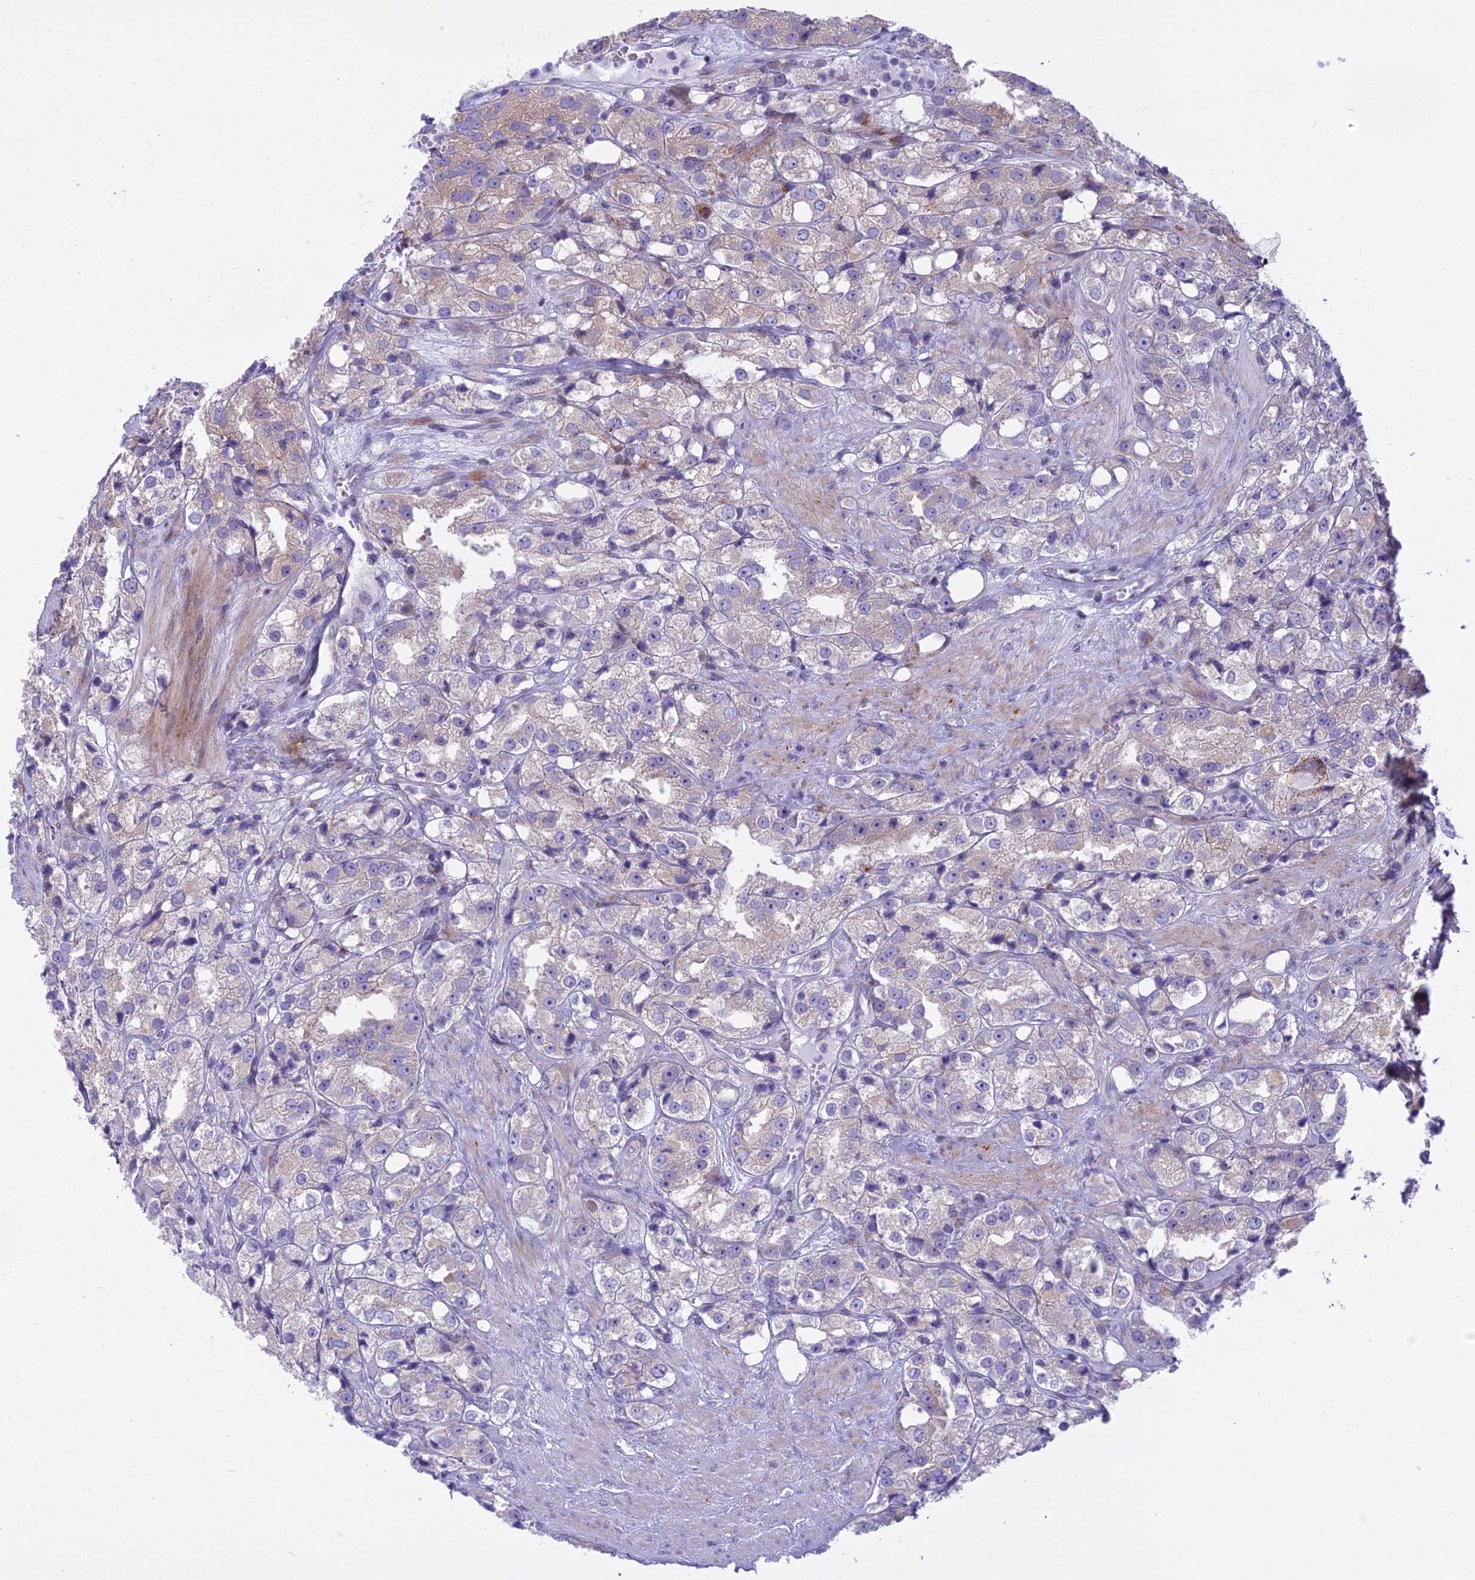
{"staining": {"intensity": "weak", "quantity": "<25%", "location": "cytoplasmic/membranous"}, "tissue": "prostate cancer", "cell_type": "Tumor cells", "image_type": "cancer", "snomed": [{"axis": "morphology", "description": "Adenocarcinoma, NOS"}, {"axis": "topography", "description": "Prostate"}], "caption": "Micrograph shows no protein positivity in tumor cells of prostate cancer tissue.", "gene": "PCDHB14", "patient": {"sex": "male", "age": 79}}